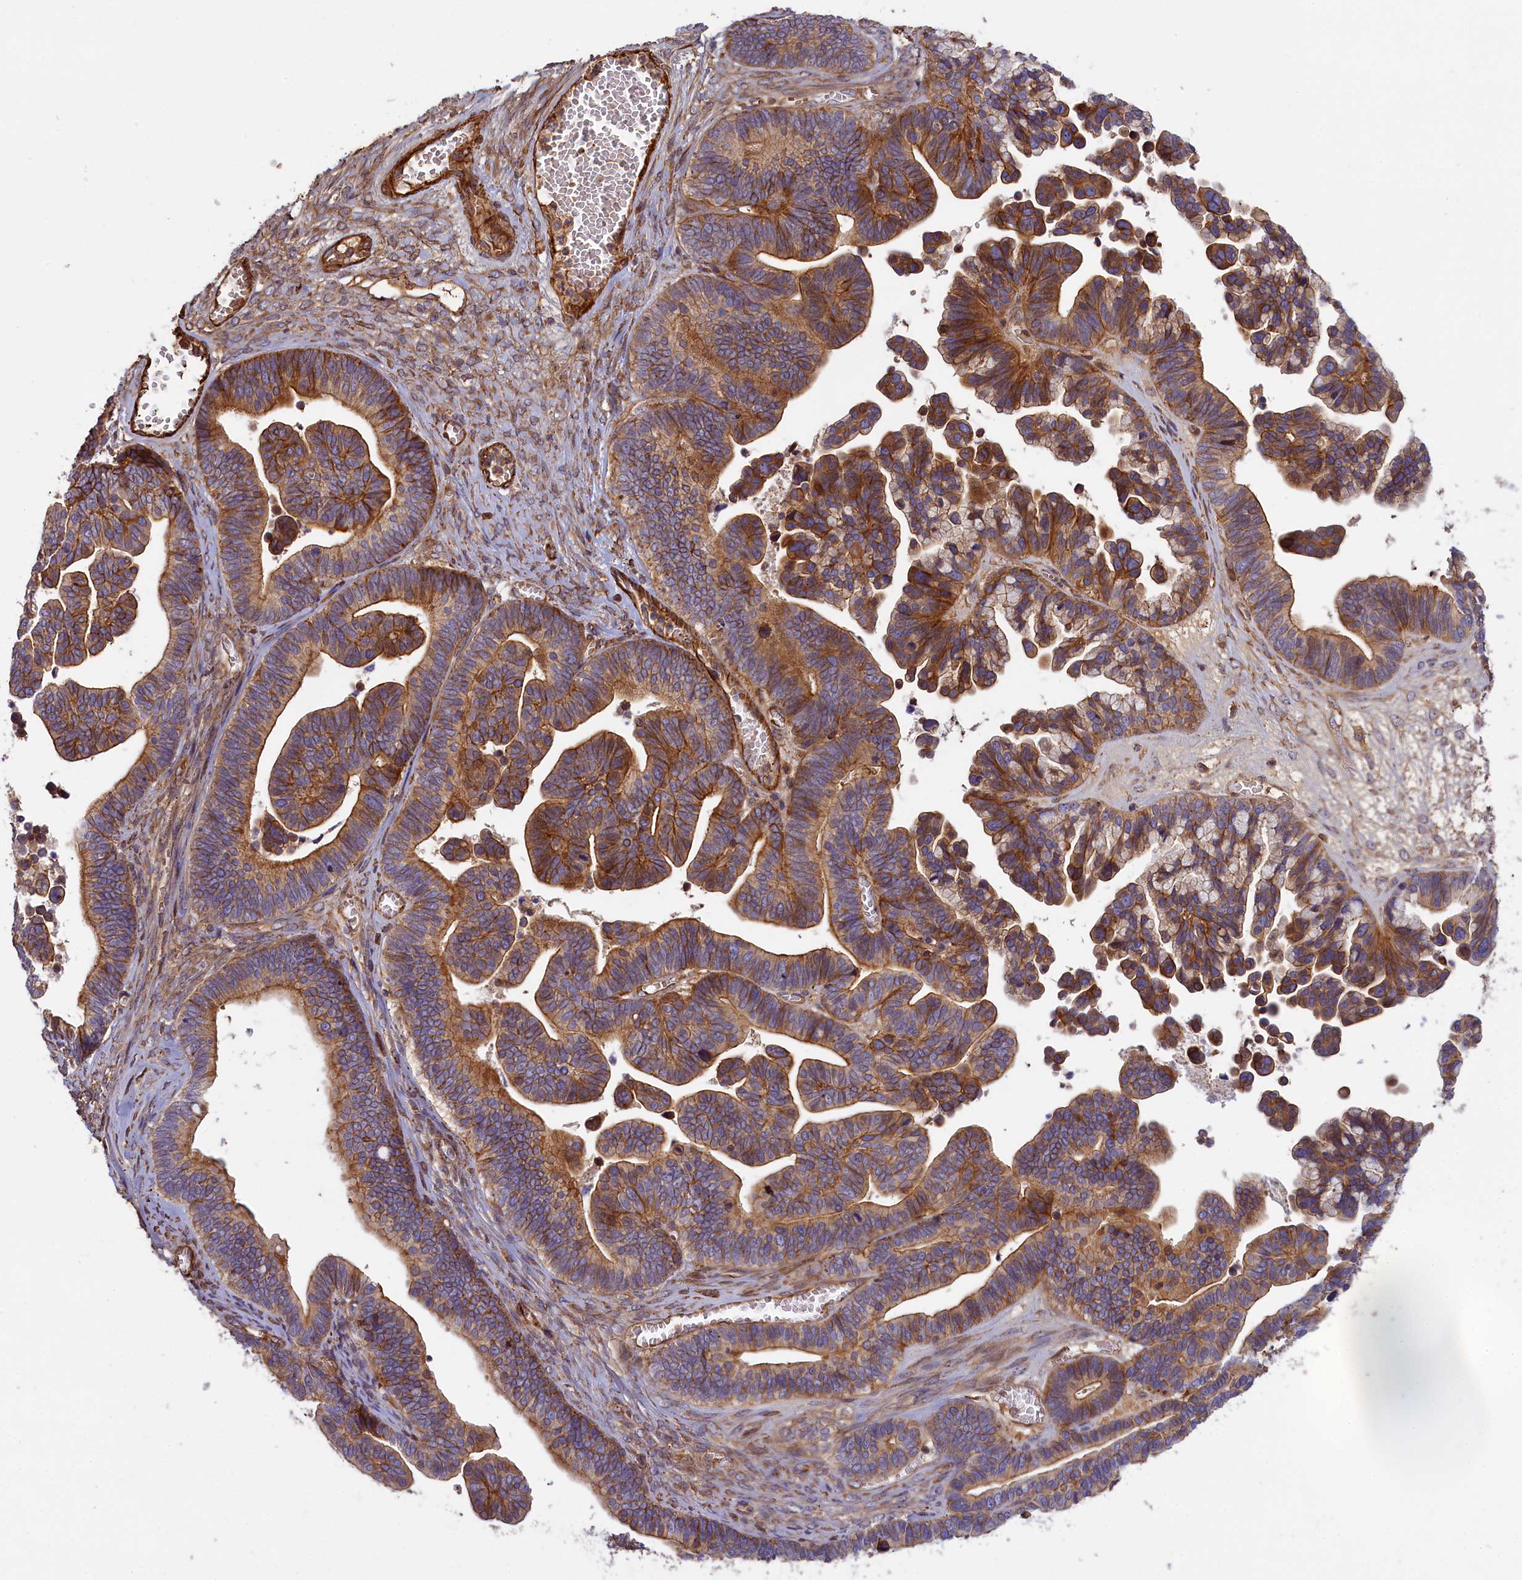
{"staining": {"intensity": "moderate", "quantity": ">75%", "location": "cytoplasmic/membranous"}, "tissue": "ovarian cancer", "cell_type": "Tumor cells", "image_type": "cancer", "snomed": [{"axis": "morphology", "description": "Cystadenocarcinoma, serous, NOS"}, {"axis": "topography", "description": "Ovary"}], "caption": "Immunohistochemical staining of human ovarian cancer shows medium levels of moderate cytoplasmic/membranous protein positivity in approximately >75% of tumor cells.", "gene": "FUZ", "patient": {"sex": "female", "age": 56}}